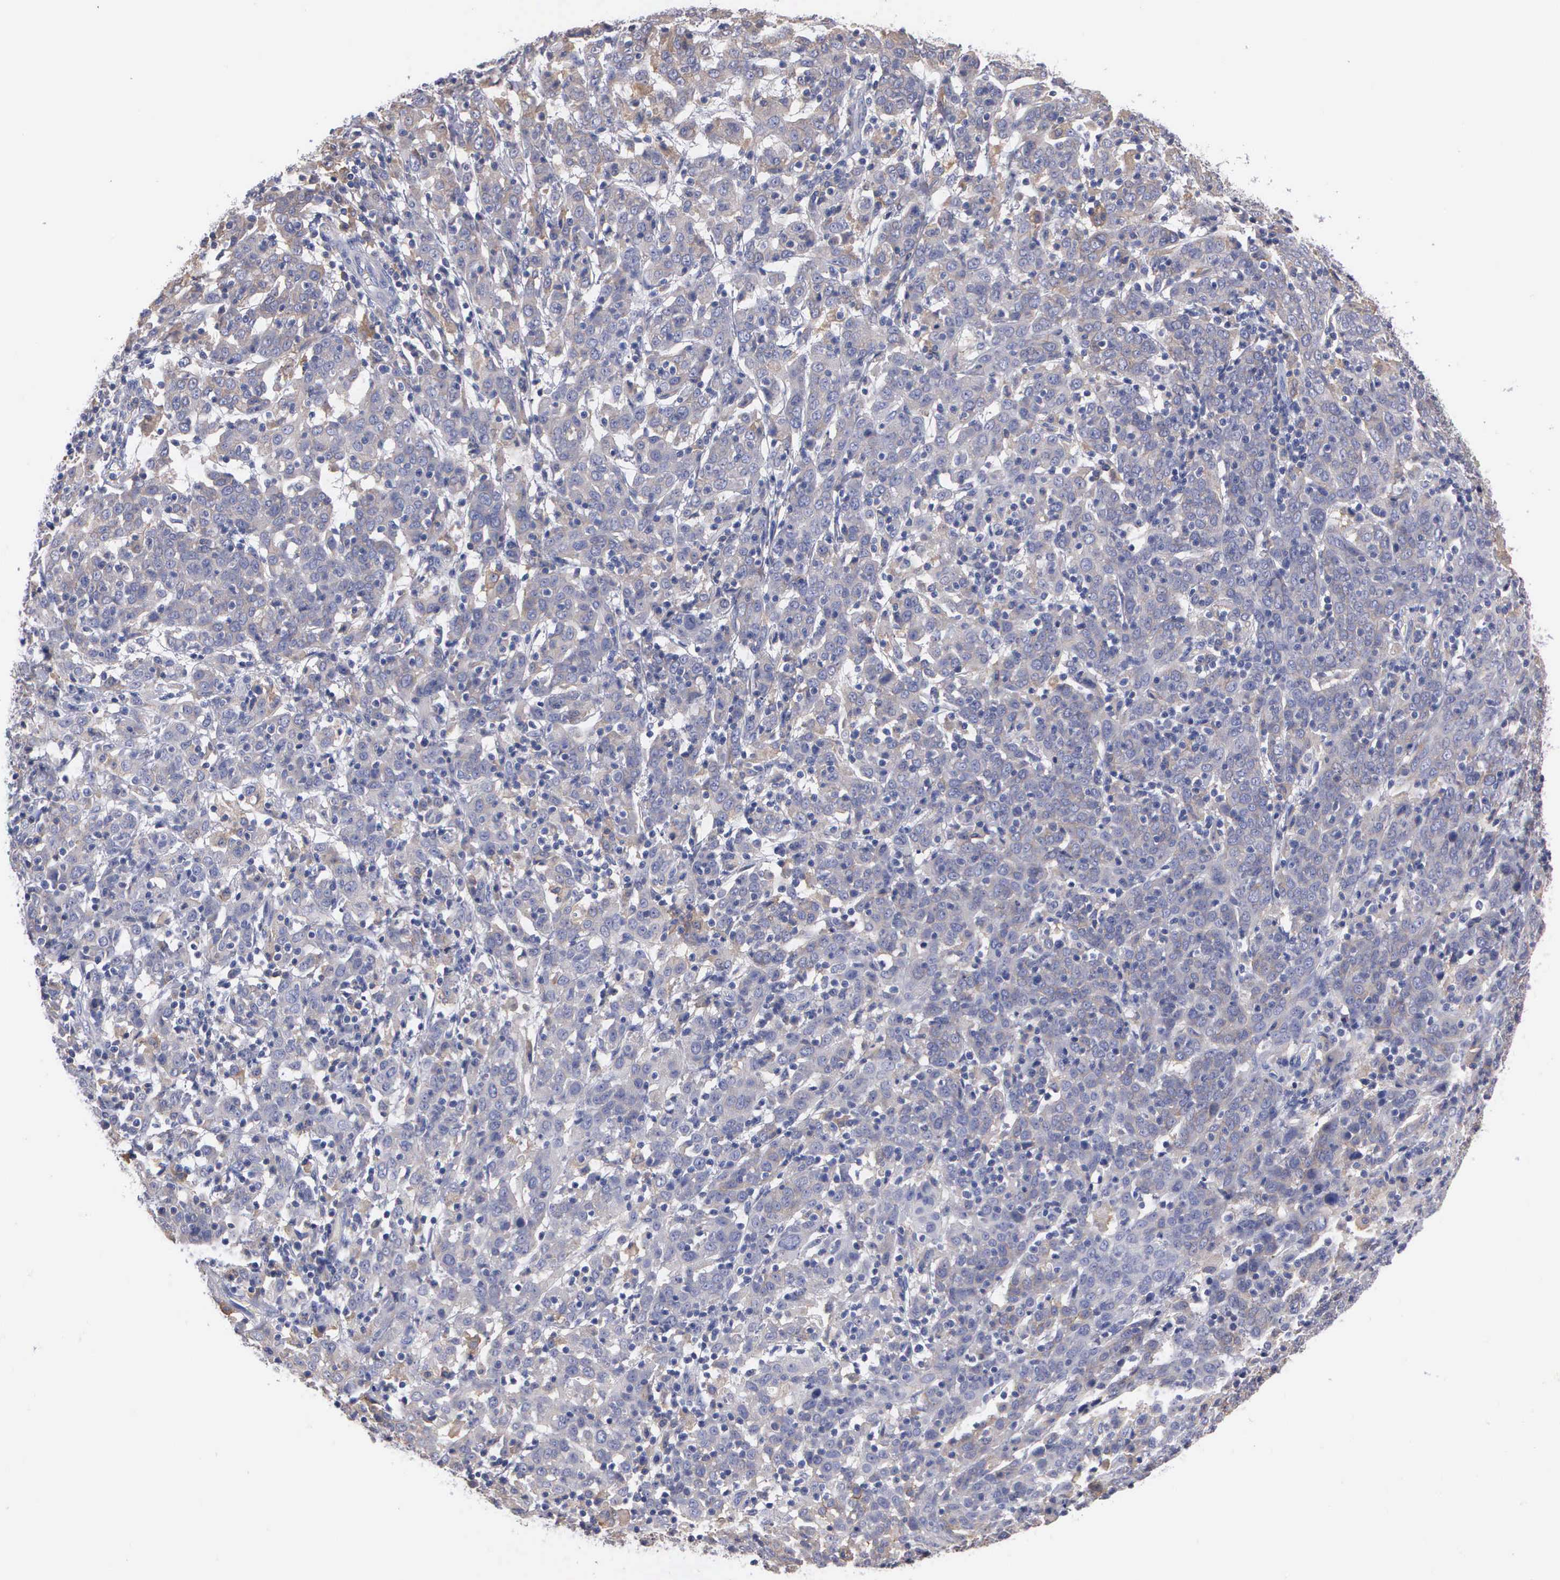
{"staining": {"intensity": "negative", "quantity": "none", "location": "none"}, "tissue": "cervical cancer", "cell_type": "Tumor cells", "image_type": "cancer", "snomed": [{"axis": "morphology", "description": "Normal tissue, NOS"}, {"axis": "morphology", "description": "Squamous cell carcinoma, NOS"}, {"axis": "topography", "description": "Cervix"}], "caption": "The image exhibits no significant positivity in tumor cells of cervical squamous cell carcinoma.", "gene": "PTGS2", "patient": {"sex": "female", "age": 67}}